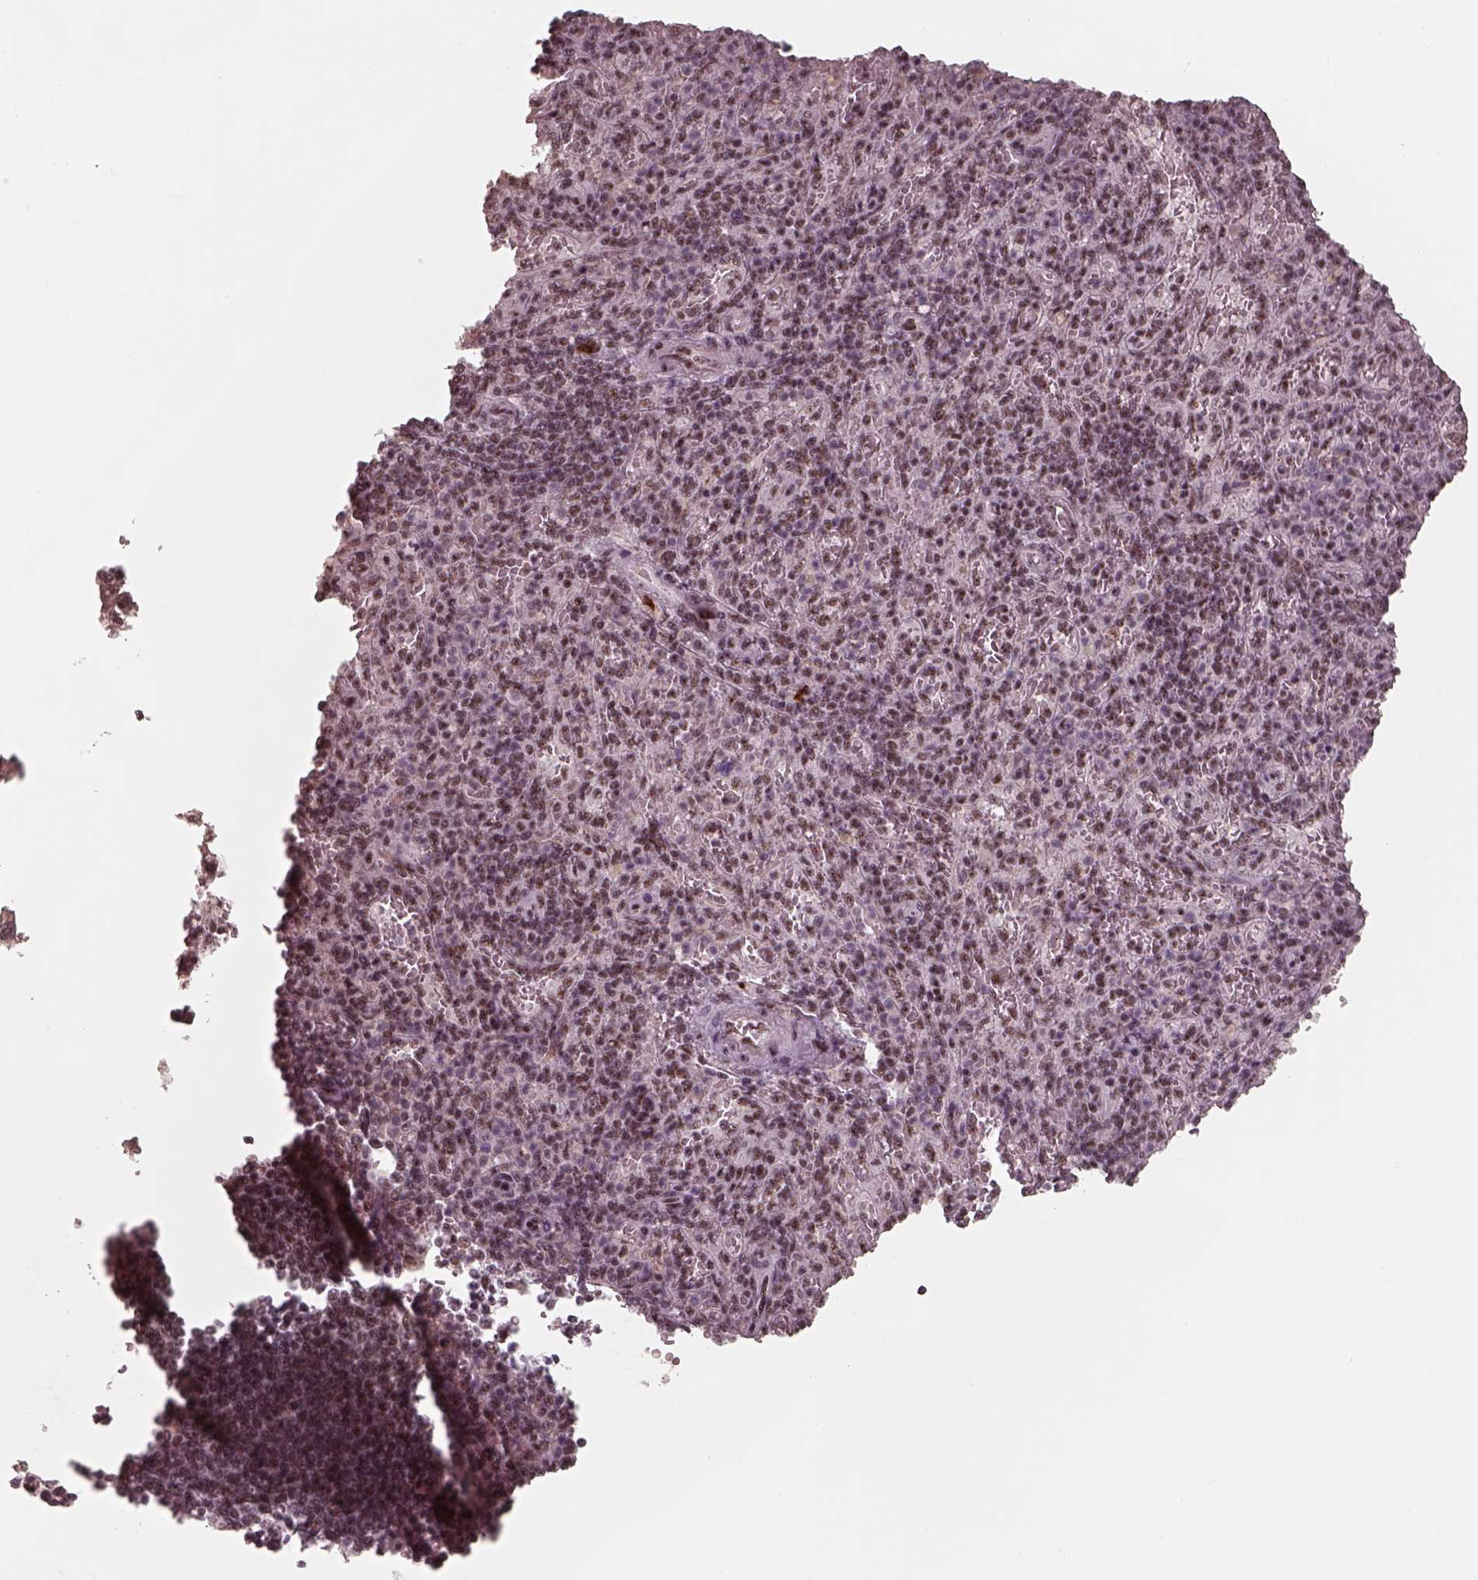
{"staining": {"intensity": "strong", "quantity": ">75%", "location": "nuclear"}, "tissue": "spleen", "cell_type": "Cells in red pulp", "image_type": "normal", "snomed": [{"axis": "morphology", "description": "Normal tissue, NOS"}, {"axis": "topography", "description": "Spleen"}], "caption": "Immunohistochemistry (DAB) staining of benign human spleen reveals strong nuclear protein positivity in approximately >75% of cells in red pulp. (Stains: DAB in brown, nuclei in blue, Microscopy: brightfield microscopy at high magnification).", "gene": "ATXN7L3", "patient": {"sex": "female", "age": 74}}